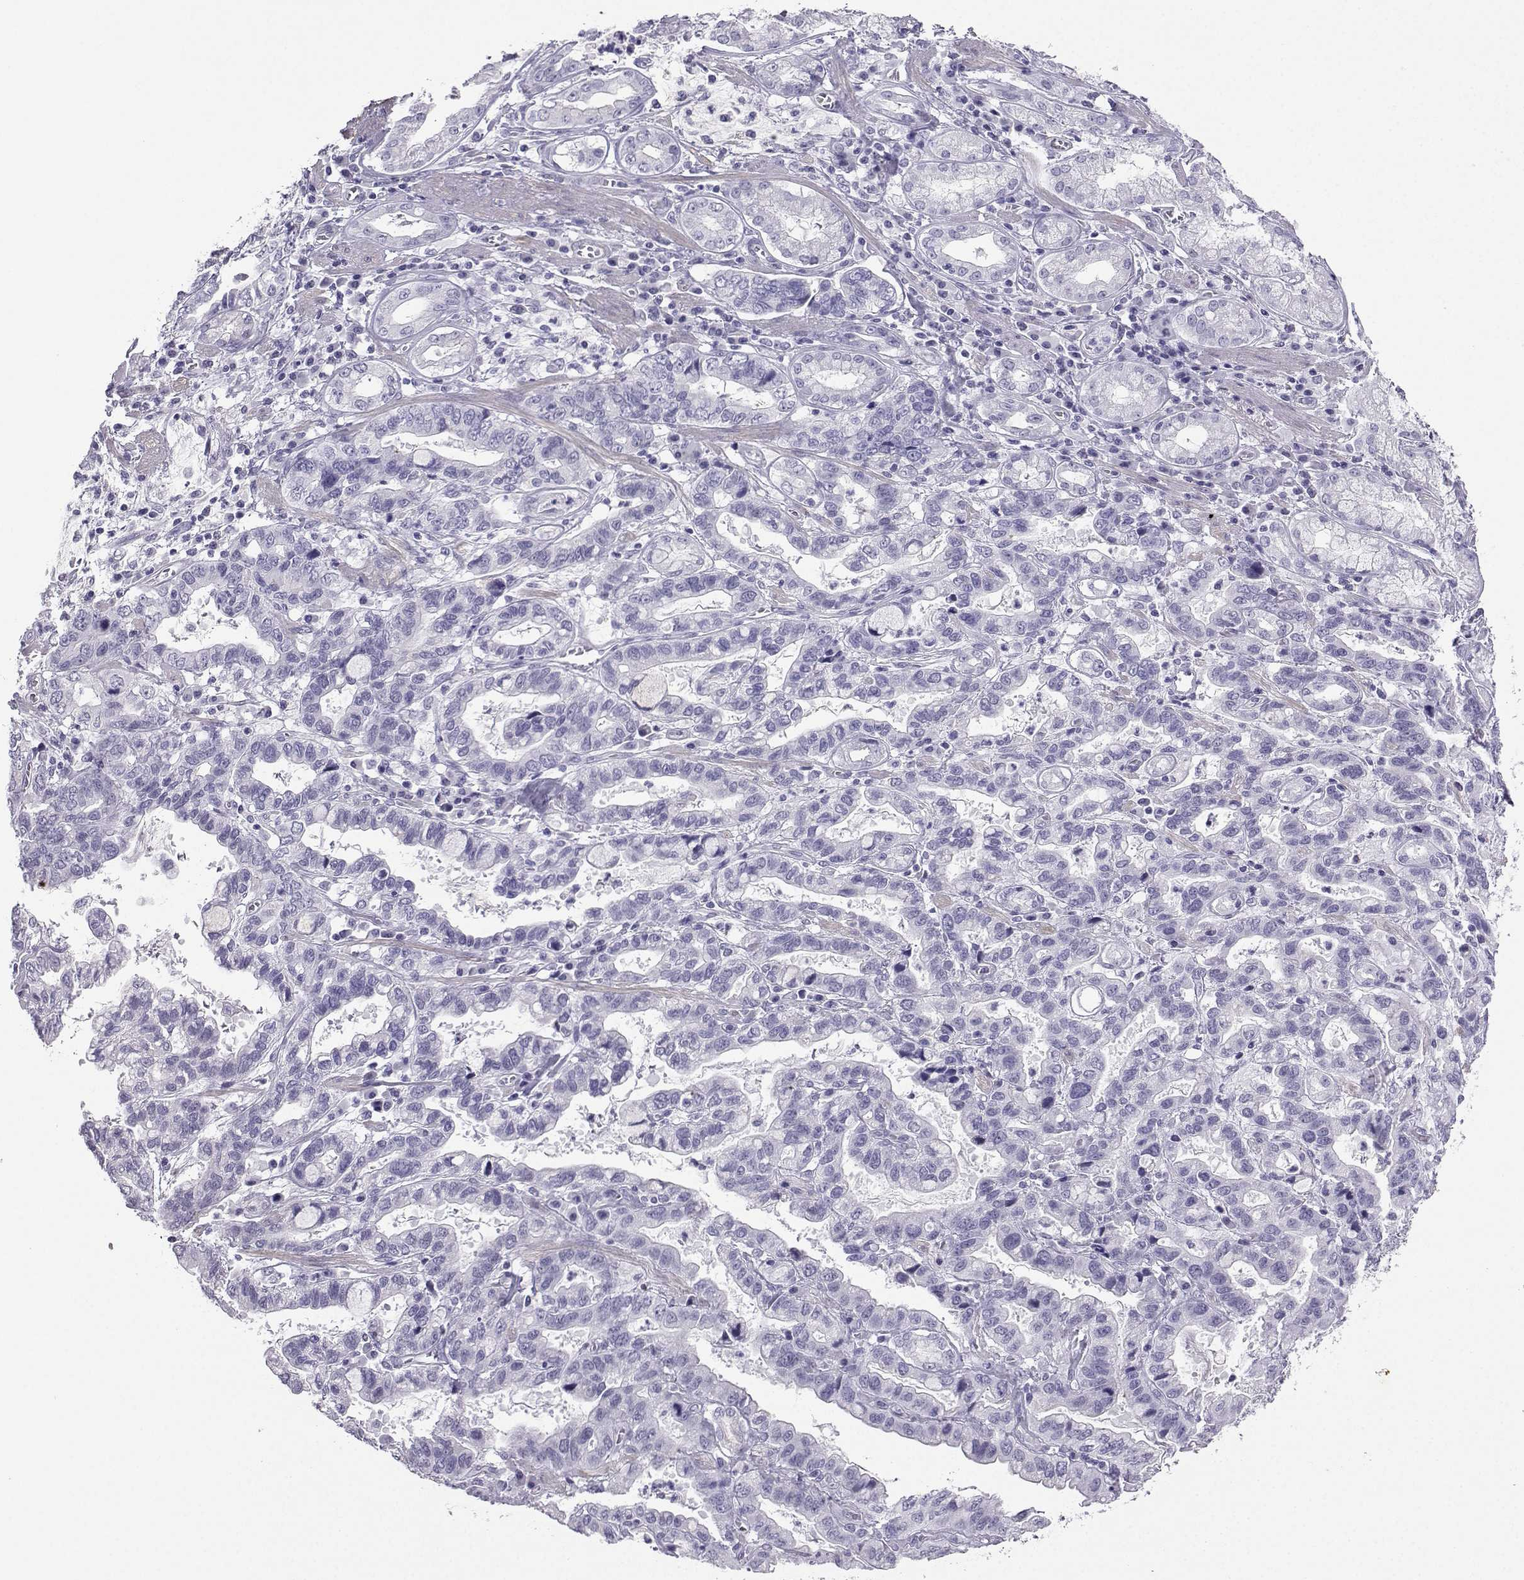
{"staining": {"intensity": "negative", "quantity": "none", "location": "none"}, "tissue": "stomach cancer", "cell_type": "Tumor cells", "image_type": "cancer", "snomed": [{"axis": "morphology", "description": "Adenocarcinoma, NOS"}, {"axis": "topography", "description": "Stomach, lower"}], "caption": "A micrograph of stomach cancer stained for a protein demonstrates no brown staining in tumor cells.", "gene": "KIF17", "patient": {"sex": "female", "age": 76}}